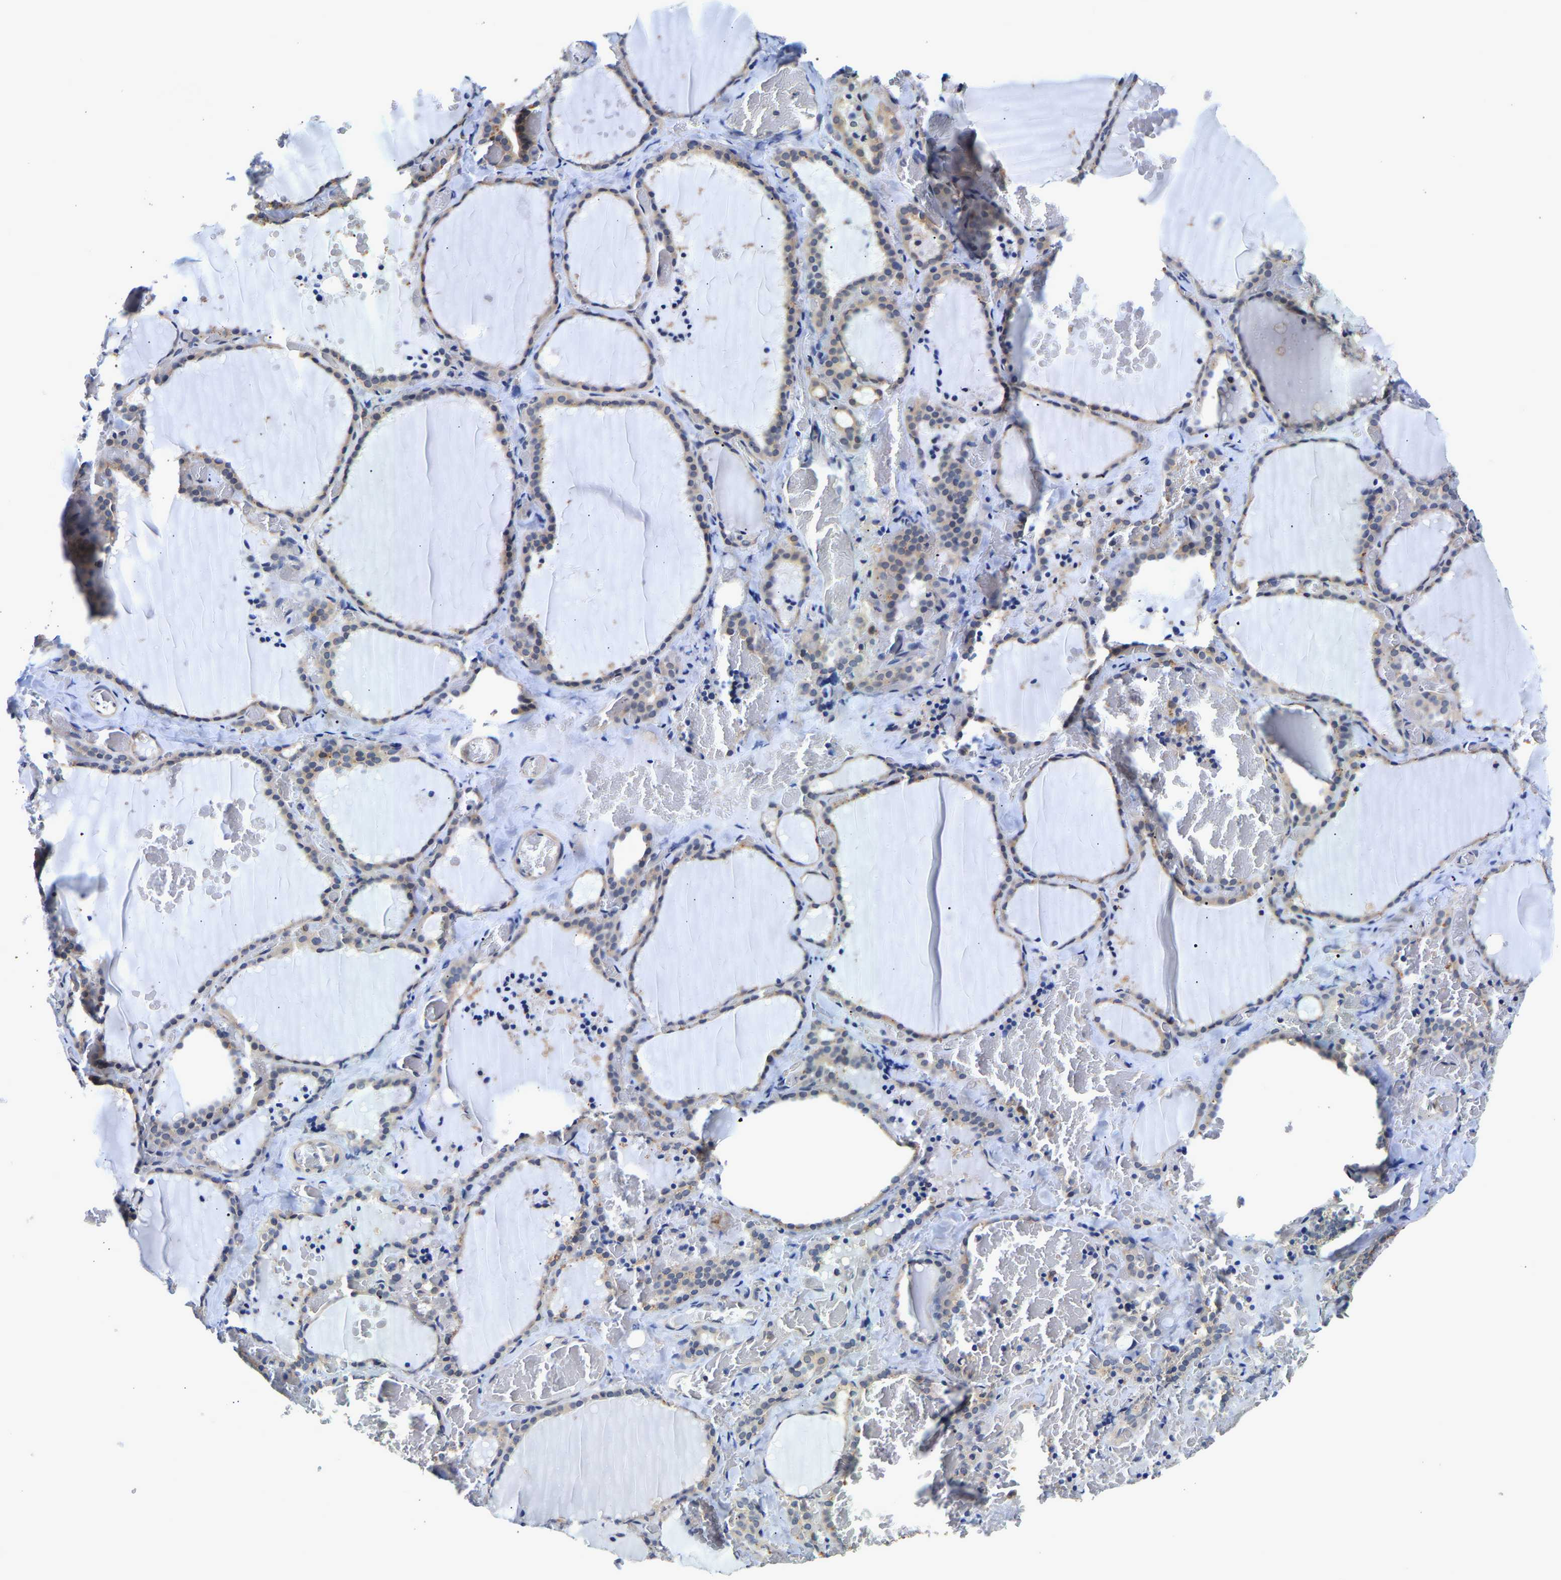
{"staining": {"intensity": "weak", "quantity": "25%-75%", "location": "cytoplasmic/membranous"}, "tissue": "thyroid gland", "cell_type": "Glandular cells", "image_type": "normal", "snomed": [{"axis": "morphology", "description": "Normal tissue, NOS"}, {"axis": "topography", "description": "Thyroid gland"}], "caption": "About 25%-75% of glandular cells in benign human thyroid gland reveal weak cytoplasmic/membranous protein expression as visualized by brown immunohistochemical staining.", "gene": "CCDC6", "patient": {"sex": "female", "age": 22}}